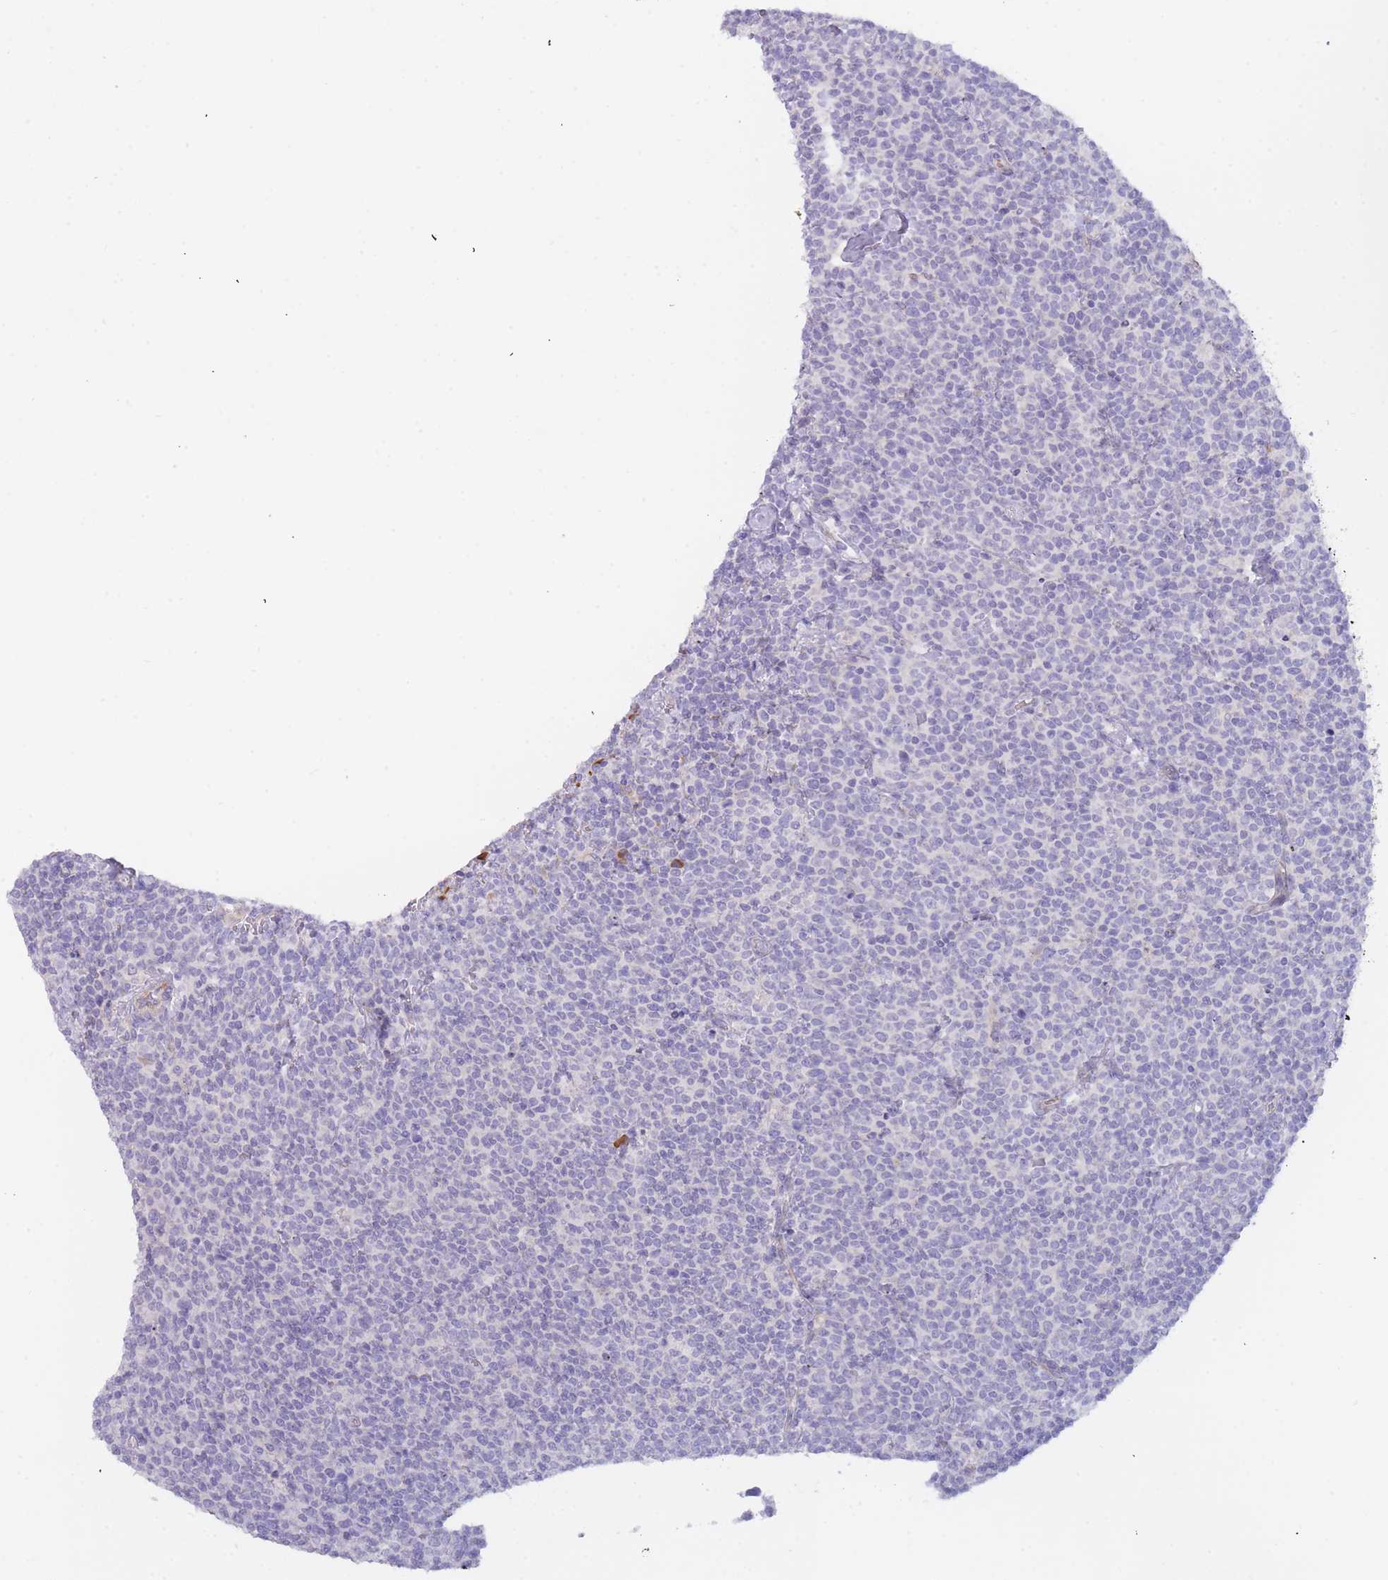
{"staining": {"intensity": "negative", "quantity": "none", "location": "none"}, "tissue": "lymphoma", "cell_type": "Tumor cells", "image_type": "cancer", "snomed": [{"axis": "morphology", "description": "Malignant lymphoma, non-Hodgkin's type, High grade"}, {"axis": "topography", "description": "Lymph node"}], "caption": "Immunohistochemistry image of neoplastic tissue: lymphoma stained with DAB (3,3'-diaminobenzidine) shows no significant protein expression in tumor cells.", "gene": "SLC35E4", "patient": {"sex": "male", "age": 61}}